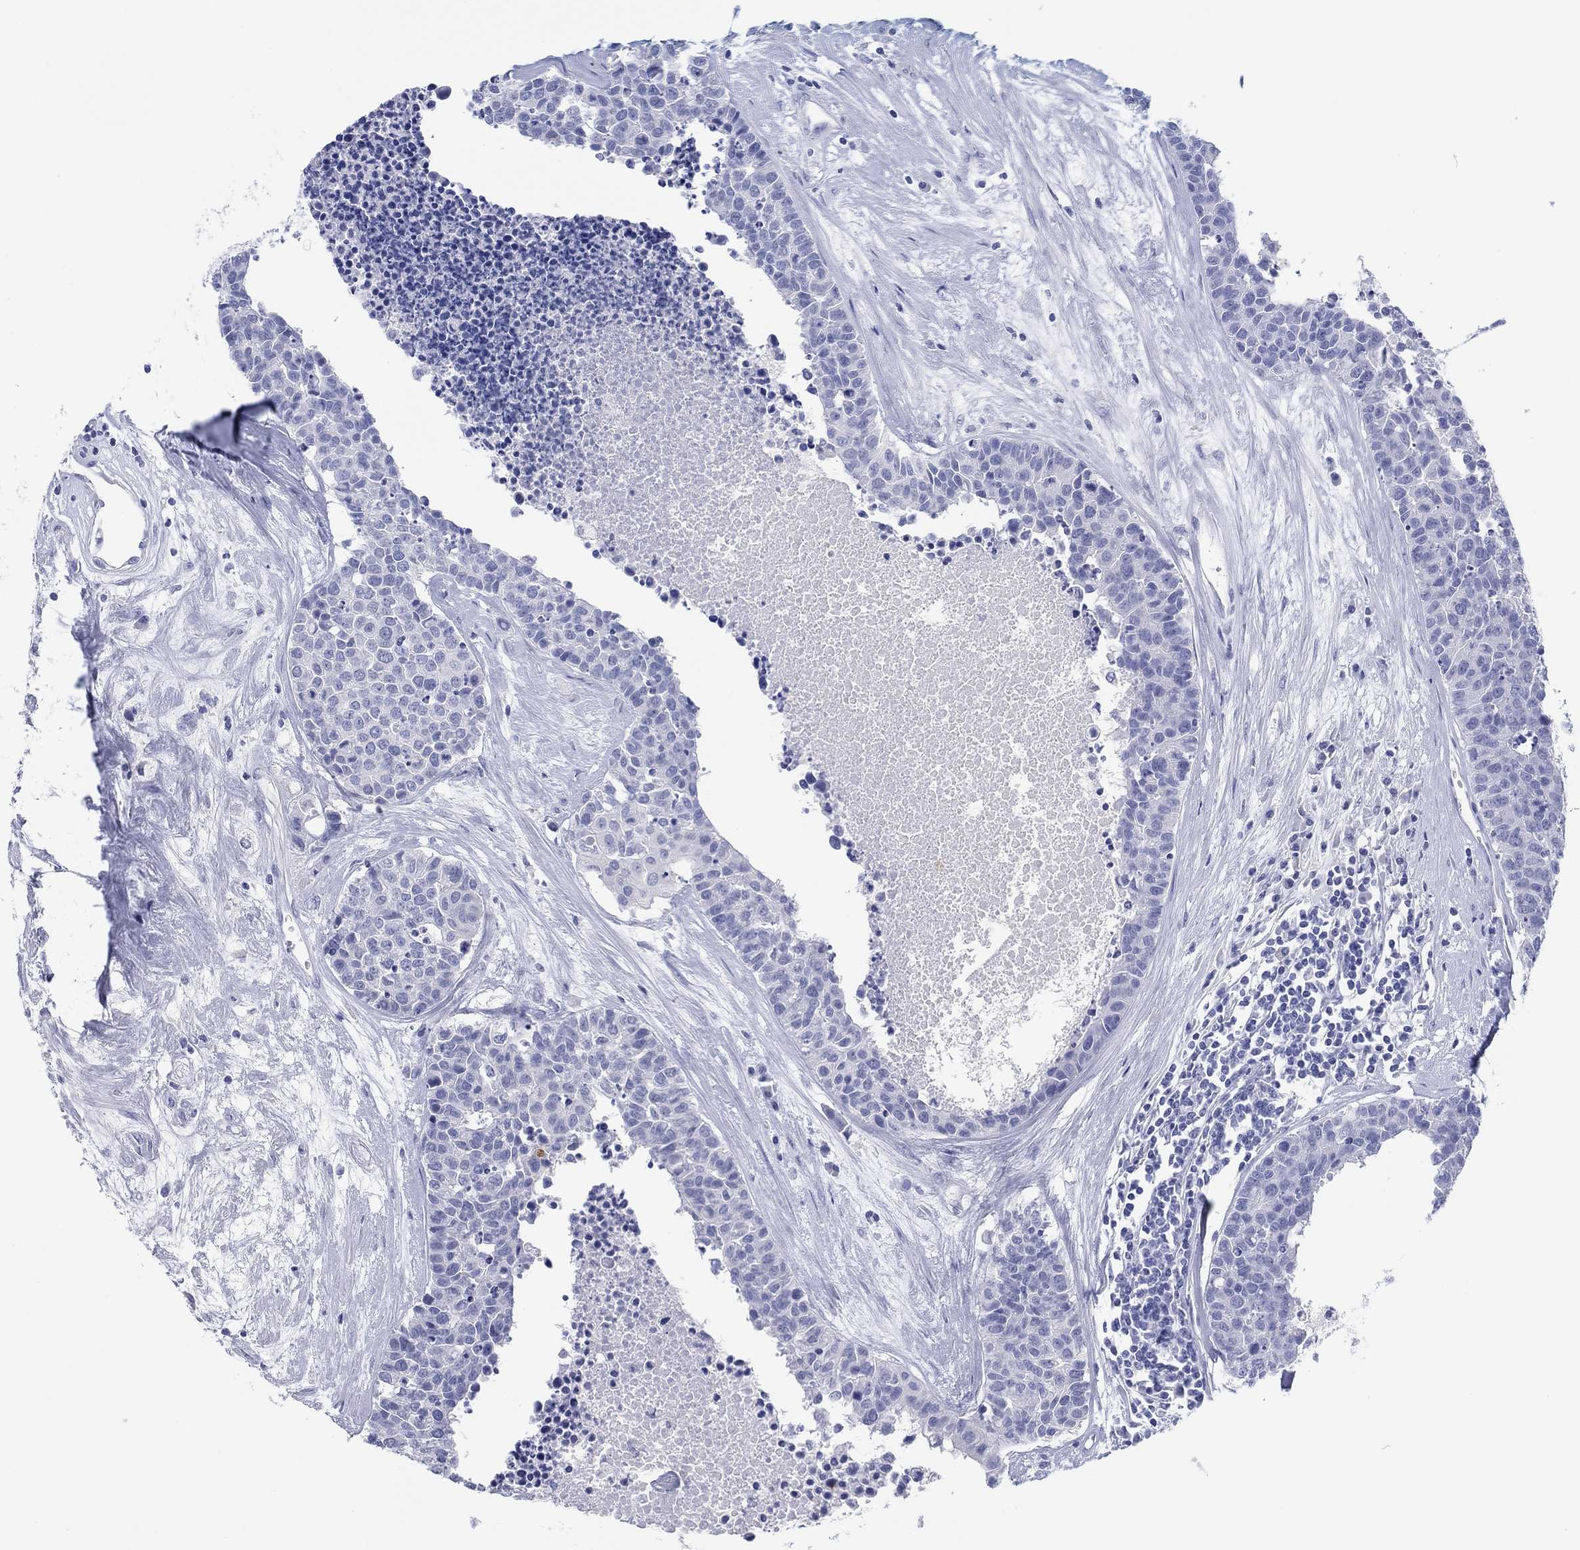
{"staining": {"intensity": "negative", "quantity": "none", "location": "none"}, "tissue": "carcinoid", "cell_type": "Tumor cells", "image_type": "cancer", "snomed": [{"axis": "morphology", "description": "Carcinoid, malignant, NOS"}, {"axis": "topography", "description": "Colon"}], "caption": "Immunohistochemistry (IHC) photomicrograph of carcinoid (malignant) stained for a protein (brown), which shows no expression in tumor cells. (Stains: DAB immunohistochemistry (IHC) with hematoxylin counter stain, Microscopy: brightfield microscopy at high magnification).", "gene": "ERICH3", "patient": {"sex": "male", "age": 81}}